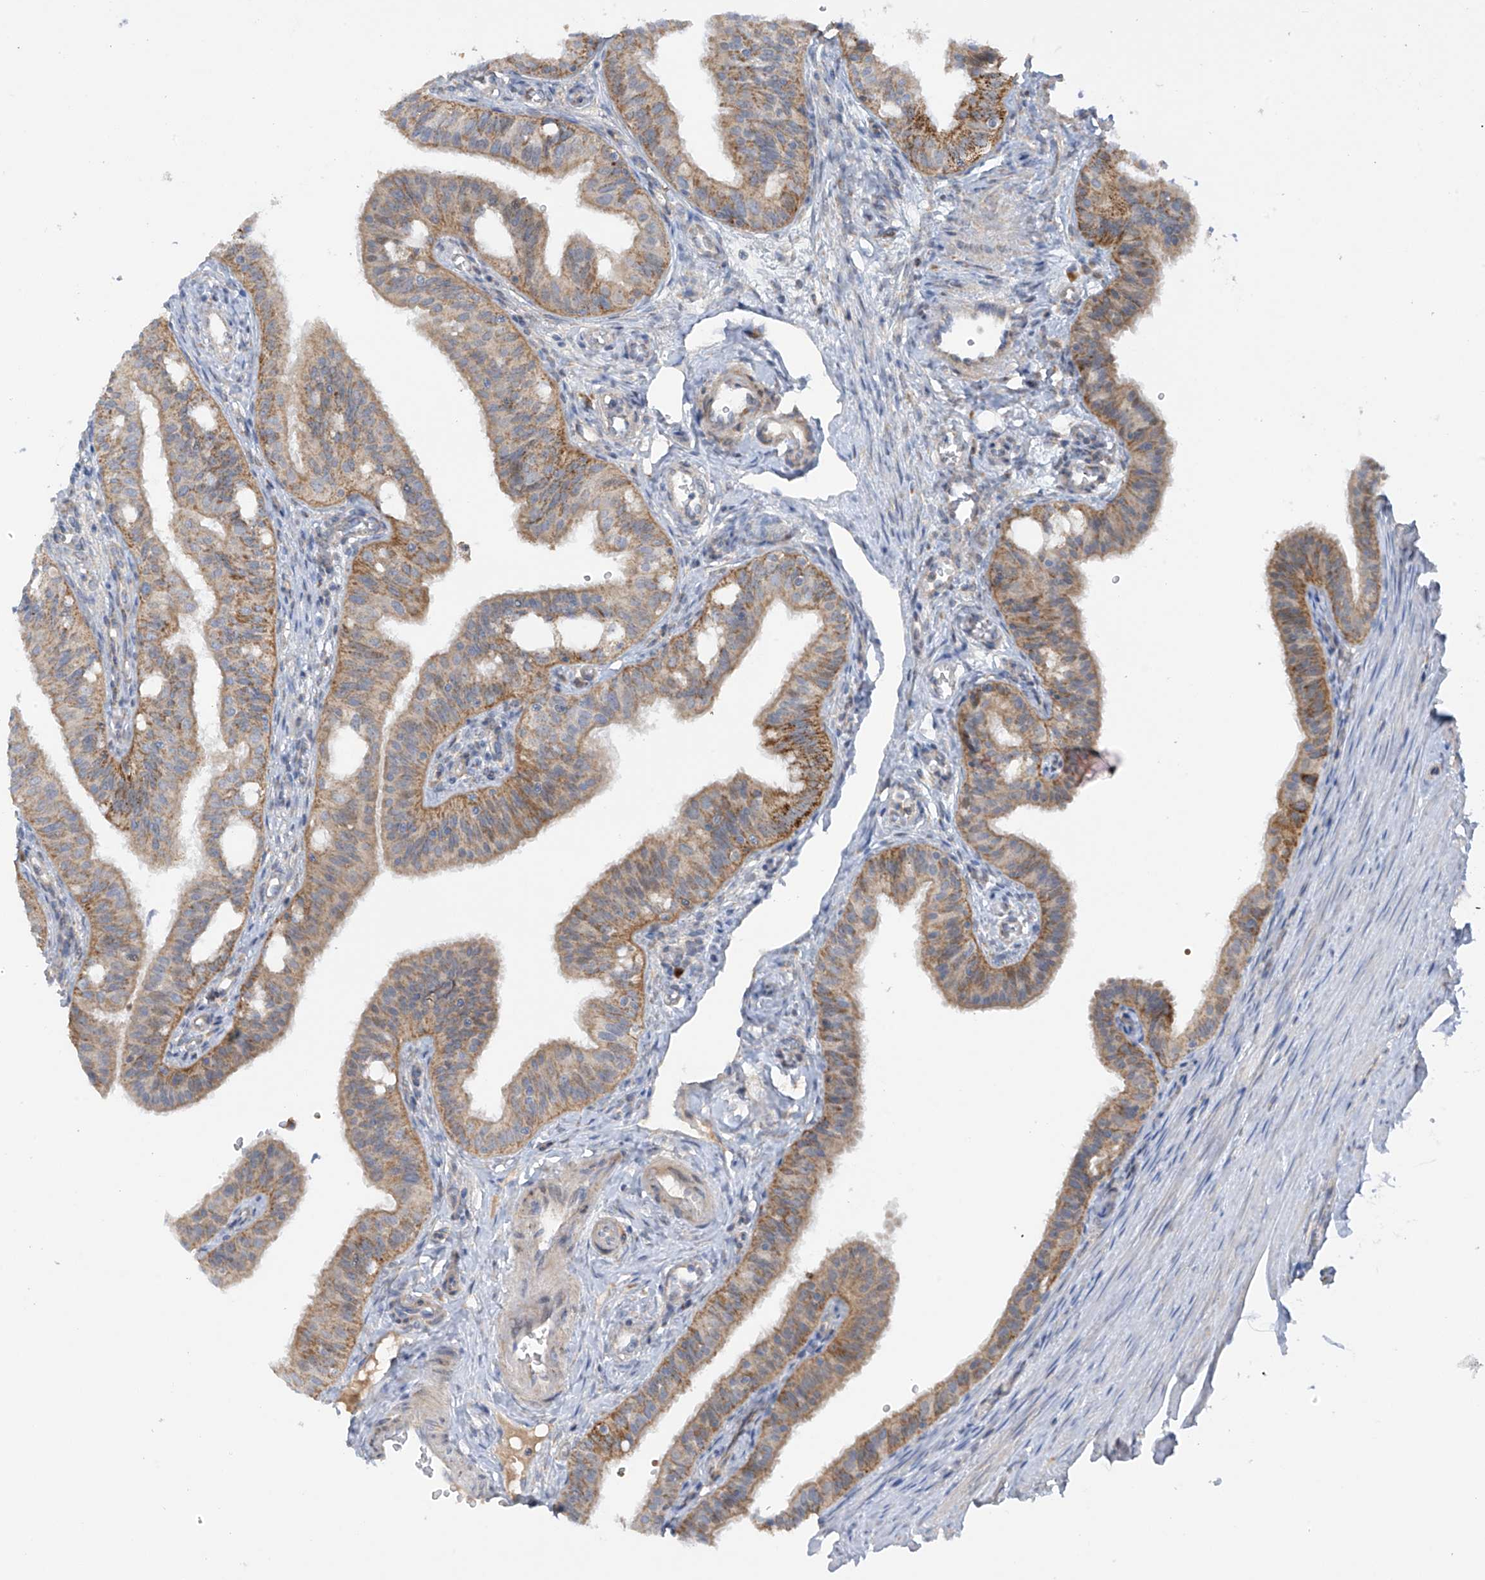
{"staining": {"intensity": "moderate", "quantity": ">75%", "location": "cytoplasmic/membranous"}, "tissue": "fallopian tube", "cell_type": "Glandular cells", "image_type": "normal", "snomed": [{"axis": "morphology", "description": "Normal tissue, NOS"}, {"axis": "topography", "description": "Fallopian tube"}, {"axis": "topography", "description": "Ovary"}], "caption": "DAB (3,3'-diaminobenzidine) immunohistochemical staining of benign human fallopian tube reveals moderate cytoplasmic/membranous protein positivity in about >75% of glandular cells. The staining was performed using DAB (3,3'-diaminobenzidine), with brown indicating positive protein expression. Nuclei are stained blue with hematoxylin.", "gene": "METTL18", "patient": {"sex": "female", "age": 42}}